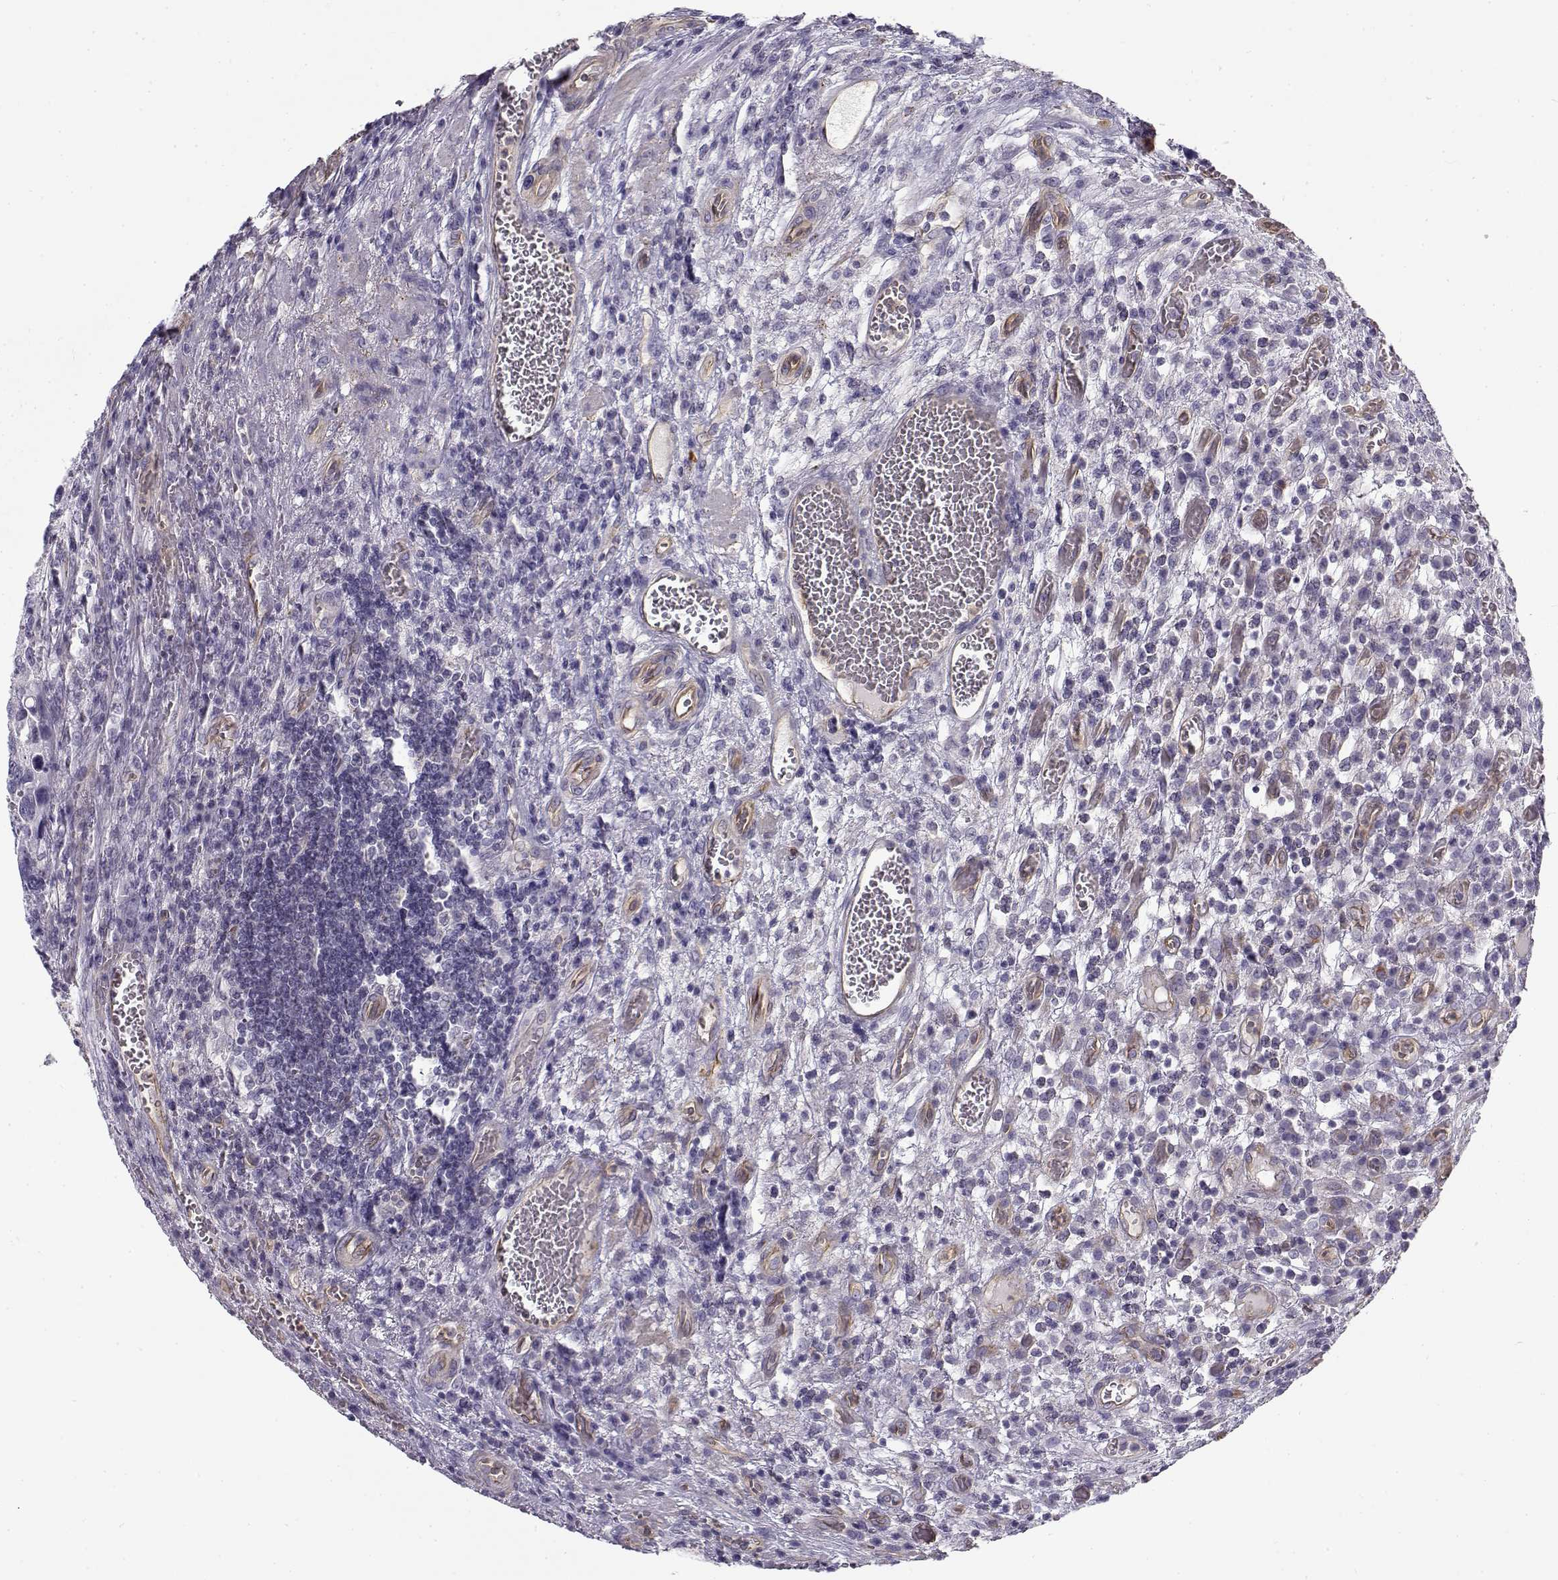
{"staining": {"intensity": "negative", "quantity": "none", "location": "none"}, "tissue": "urothelial cancer", "cell_type": "Tumor cells", "image_type": "cancer", "snomed": [{"axis": "morphology", "description": "Urothelial carcinoma, High grade"}, {"axis": "topography", "description": "Urinary bladder"}], "caption": "High power microscopy image of an IHC histopathology image of urothelial cancer, revealing no significant expression in tumor cells. (Stains: DAB immunohistochemistry (IHC) with hematoxylin counter stain, Microscopy: brightfield microscopy at high magnification).", "gene": "MYO1A", "patient": {"sex": "male", "age": 60}}